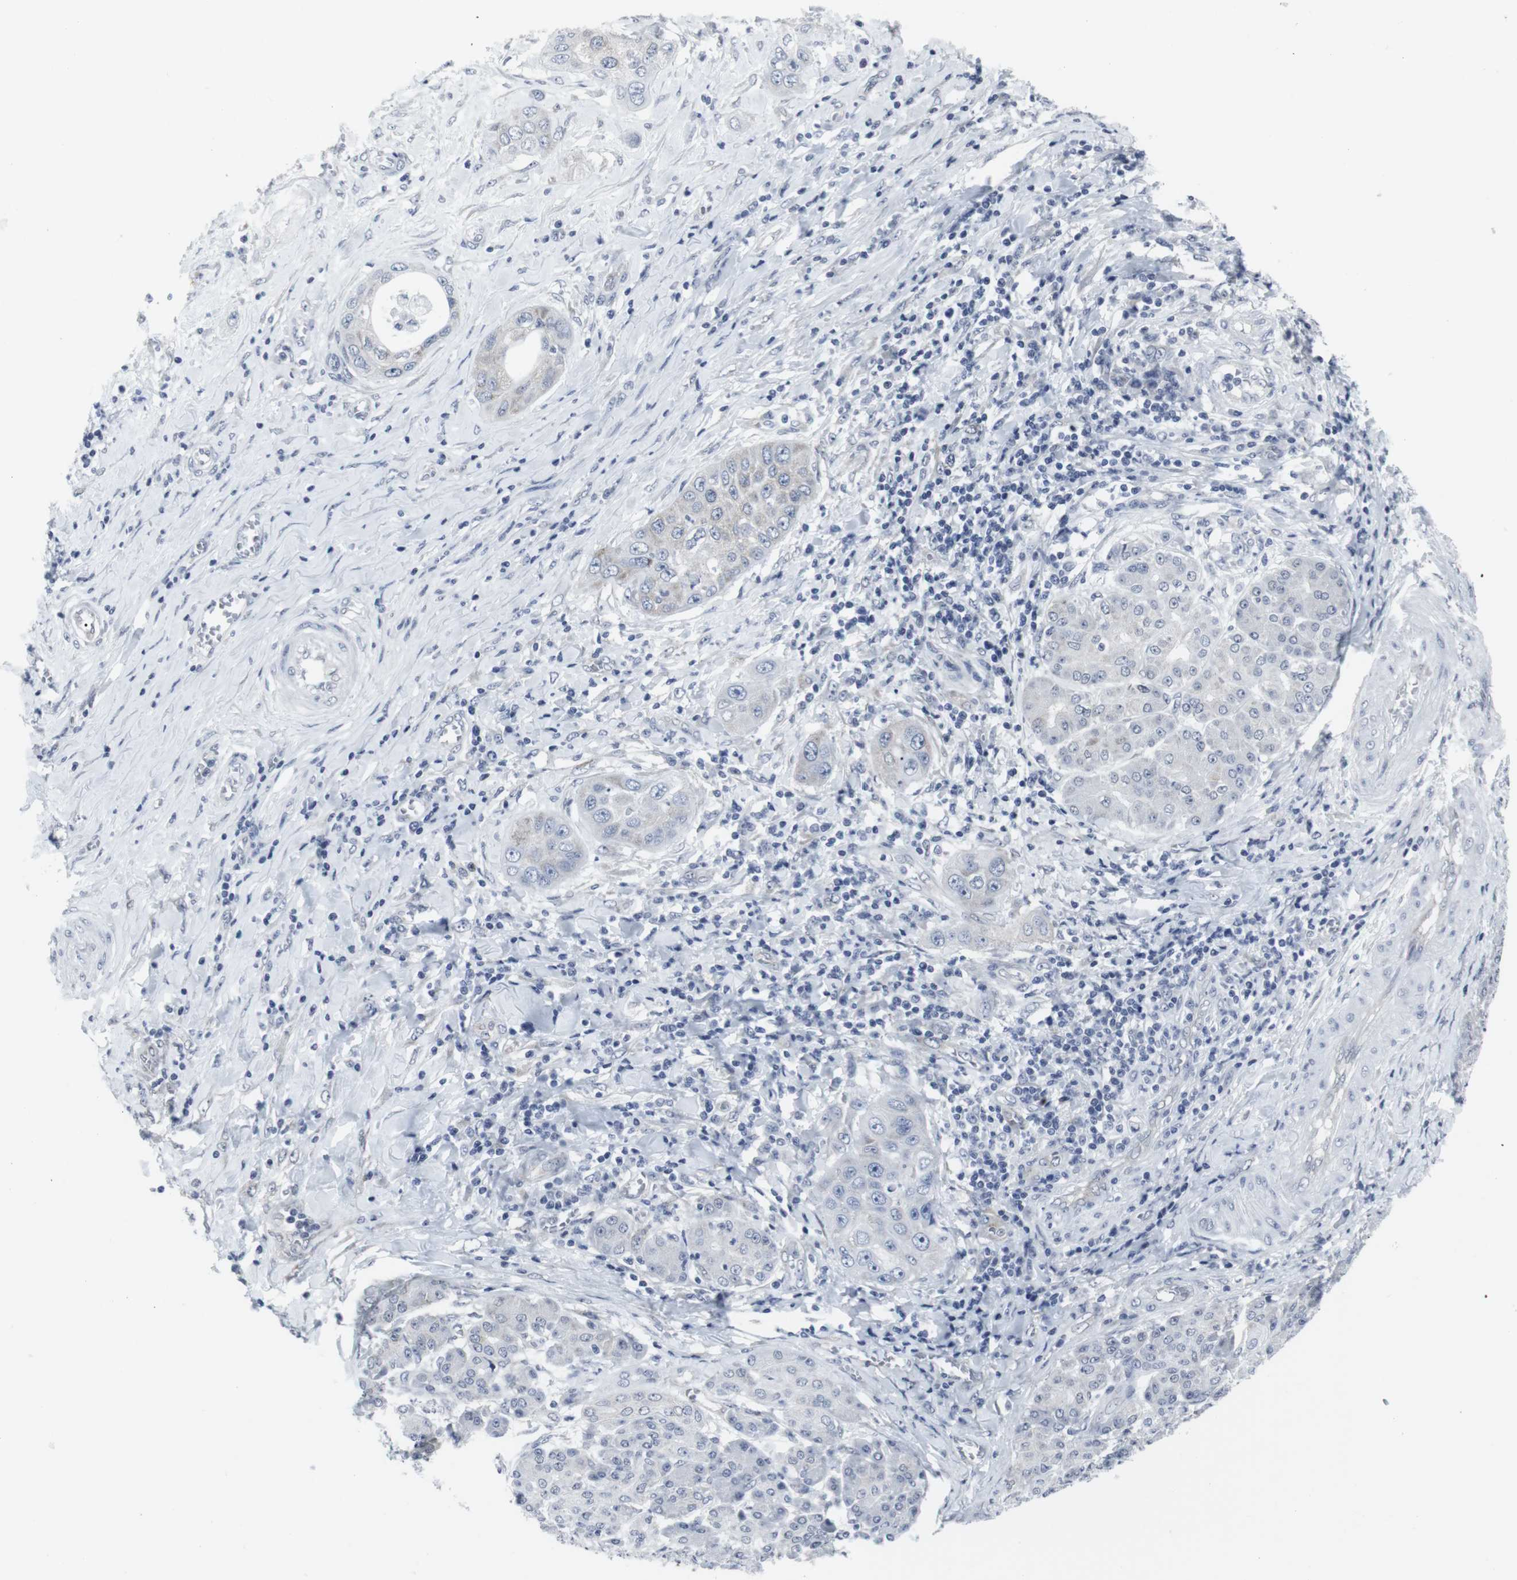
{"staining": {"intensity": "negative", "quantity": "none", "location": "none"}, "tissue": "pancreatic cancer", "cell_type": "Tumor cells", "image_type": "cancer", "snomed": [{"axis": "morphology", "description": "Adenocarcinoma, NOS"}, {"axis": "topography", "description": "Pancreas"}], "caption": "The immunohistochemistry (IHC) histopathology image has no significant positivity in tumor cells of pancreatic cancer (adenocarcinoma) tissue.", "gene": "GEMIN2", "patient": {"sex": "female", "age": 70}}